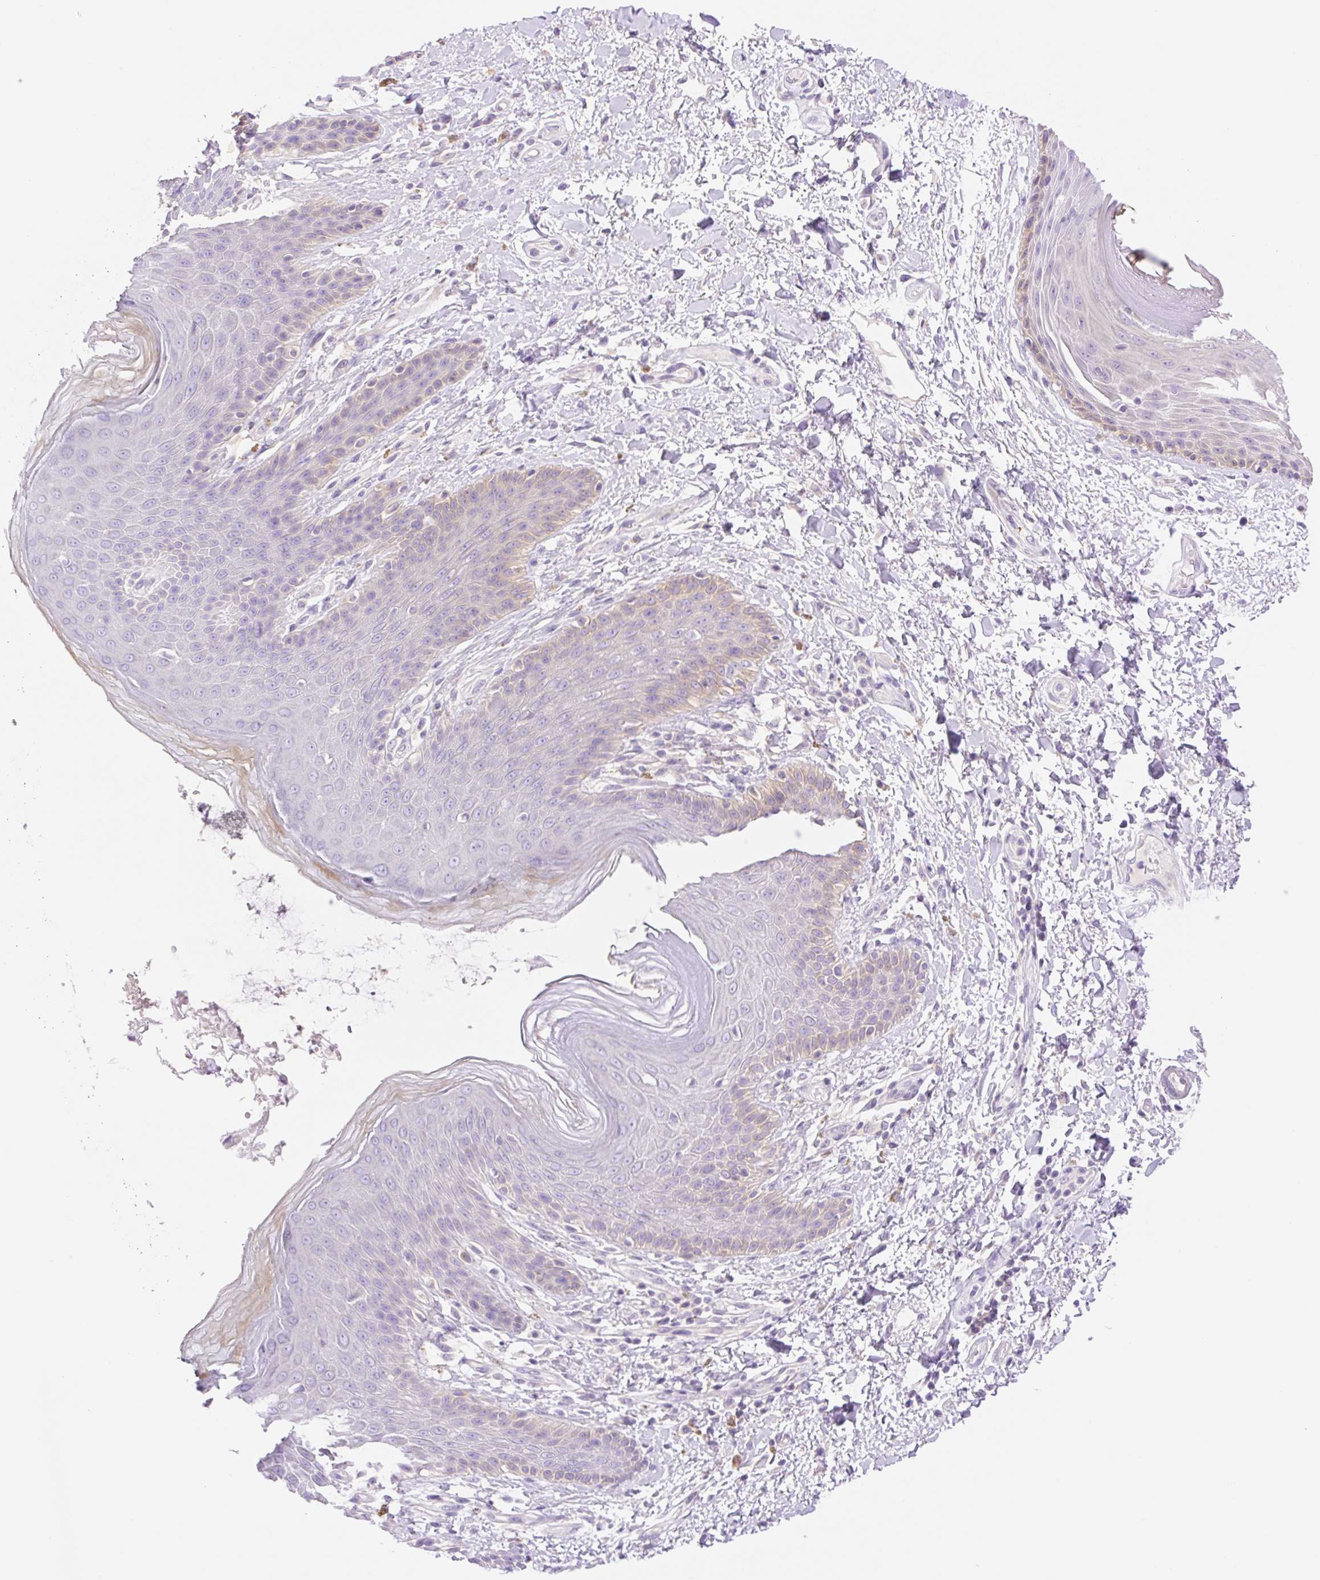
{"staining": {"intensity": "weak", "quantity": "<25%", "location": "cytoplasmic/membranous"}, "tissue": "skin", "cell_type": "Epidermal cells", "image_type": "normal", "snomed": [{"axis": "morphology", "description": "Normal tissue, NOS"}, {"axis": "topography", "description": "Peripheral nerve tissue"}], "caption": "This is an immunohistochemistry (IHC) image of normal human skin. There is no staining in epidermal cells.", "gene": "DENND5A", "patient": {"sex": "male", "age": 51}}